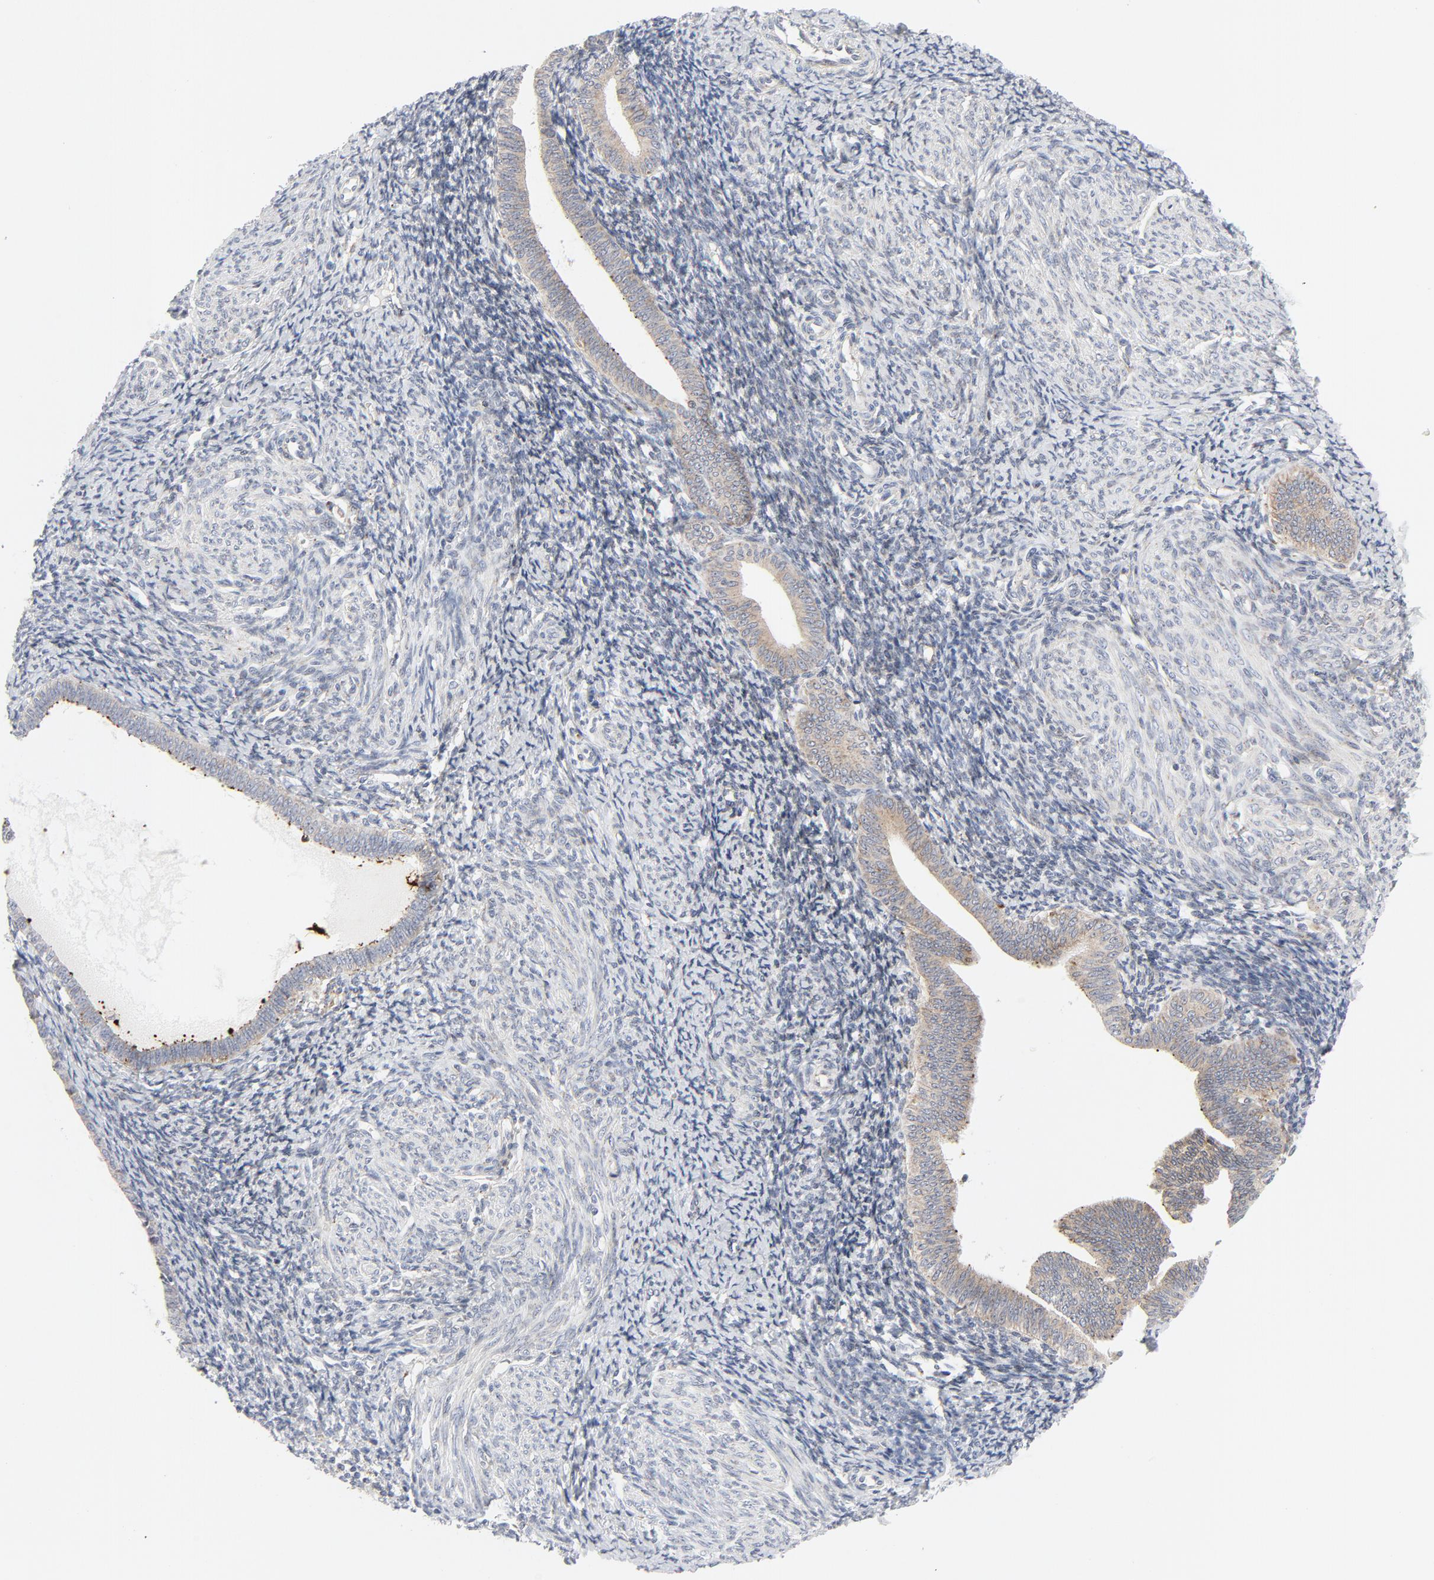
{"staining": {"intensity": "weak", "quantity": "25%-75%", "location": "cytoplasmic/membranous"}, "tissue": "endometrium", "cell_type": "Cells in endometrial stroma", "image_type": "normal", "snomed": [{"axis": "morphology", "description": "Normal tissue, NOS"}, {"axis": "topography", "description": "Endometrium"}], "caption": "An IHC image of normal tissue is shown. Protein staining in brown shows weak cytoplasmic/membranous positivity in endometrium within cells in endometrial stroma. The protein is shown in brown color, while the nuclei are stained blue.", "gene": "LRP6", "patient": {"sex": "female", "age": 57}}